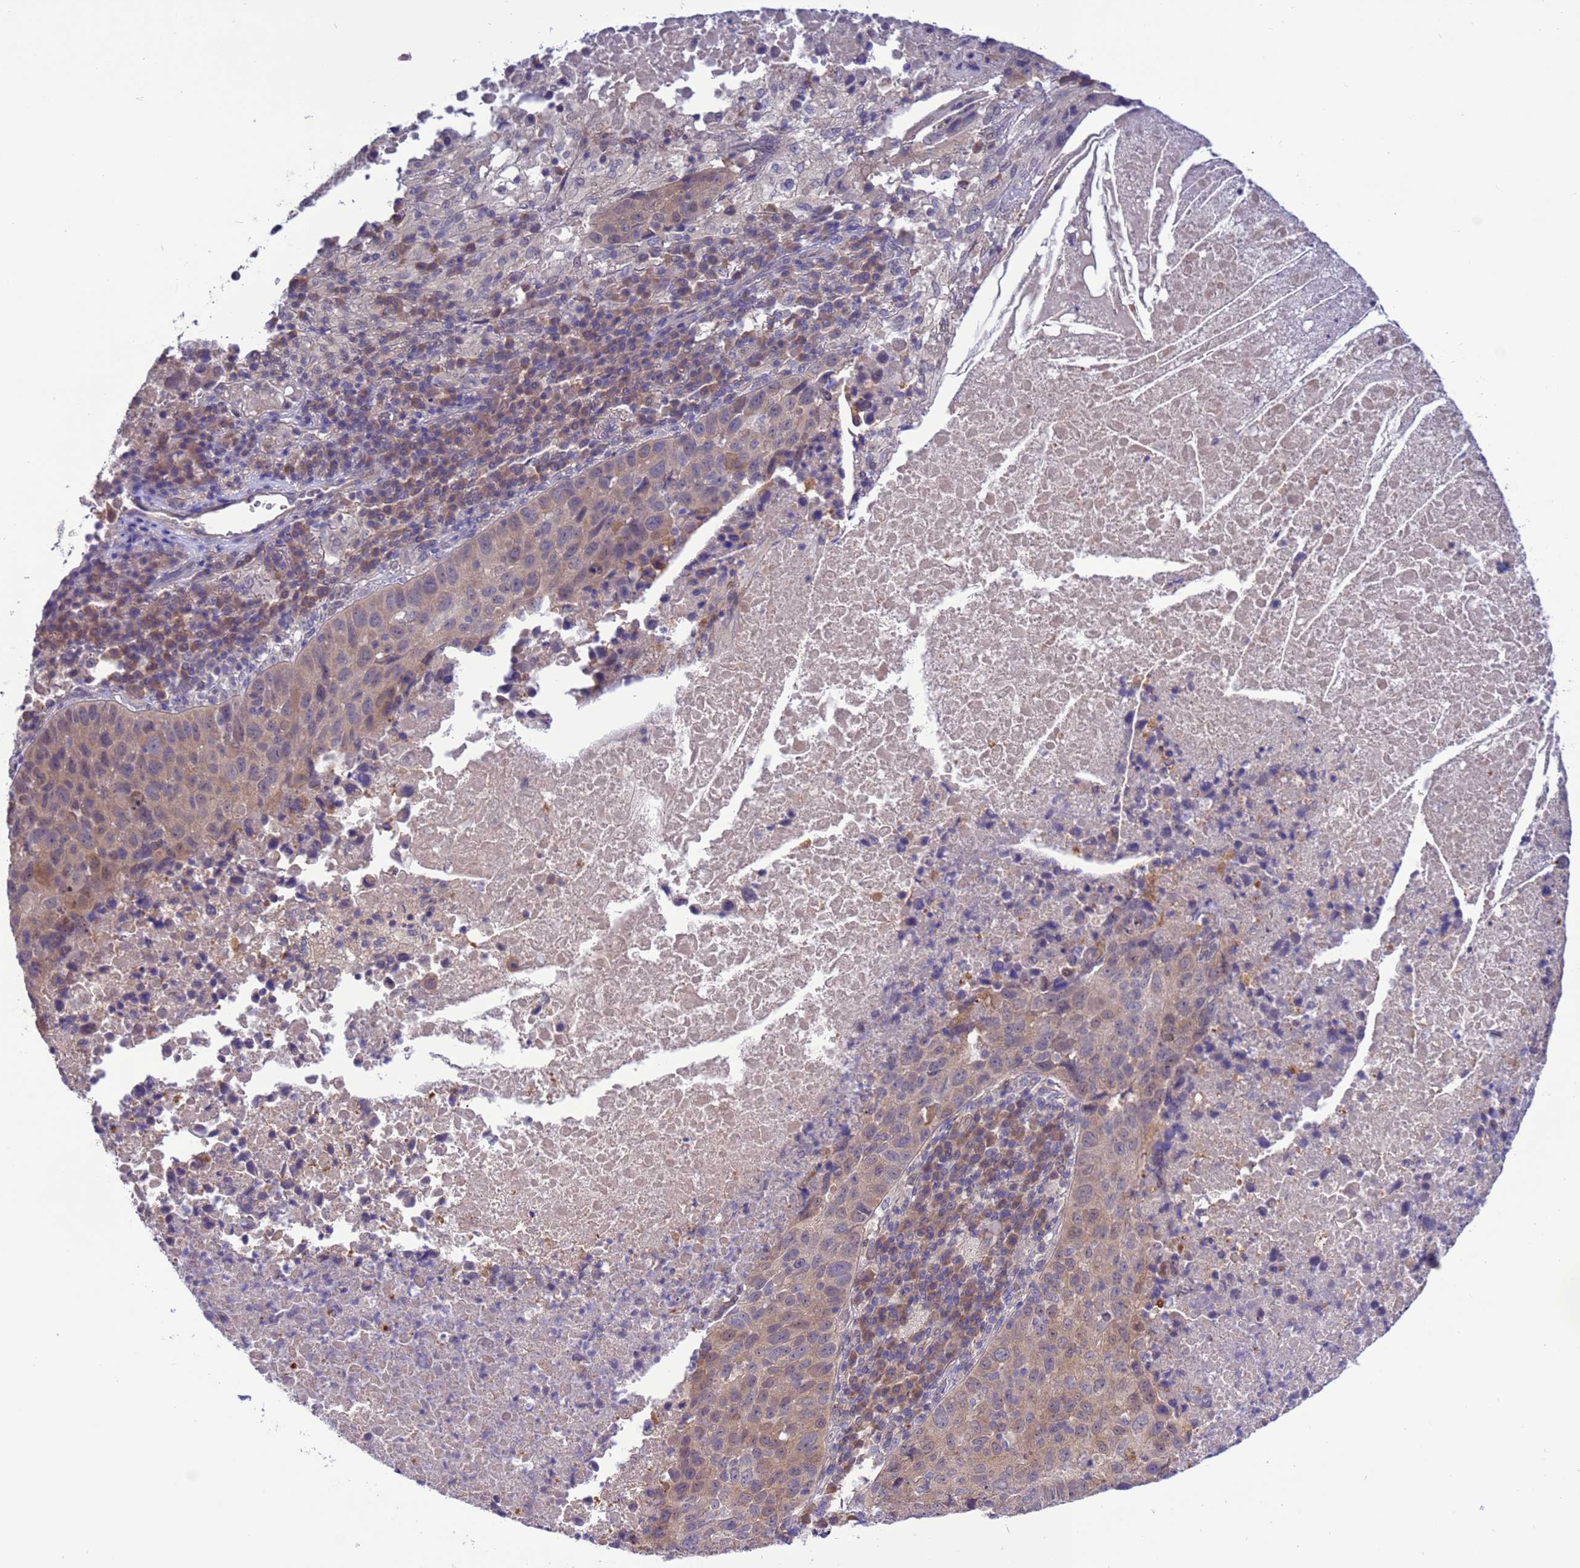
{"staining": {"intensity": "weak", "quantity": "25%-75%", "location": "cytoplasmic/membranous"}, "tissue": "lung cancer", "cell_type": "Tumor cells", "image_type": "cancer", "snomed": [{"axis": "morphology", "description": "Squamous cell carcinoma, NOS"}, {"axis": "topography", "description": "Lung"}], "caption": "Lung cancer (squamous cell carcinoma) tissue shows weak cytoplasmic/membranous expression in about 25%-75% of tumor cells (DAB (3,3'-diaminobenzidine) IHC, brown staining for protein, blue staining for nuclei).", "gene": "ZNF461", "patient": {"sex": "male", "age": 73}}